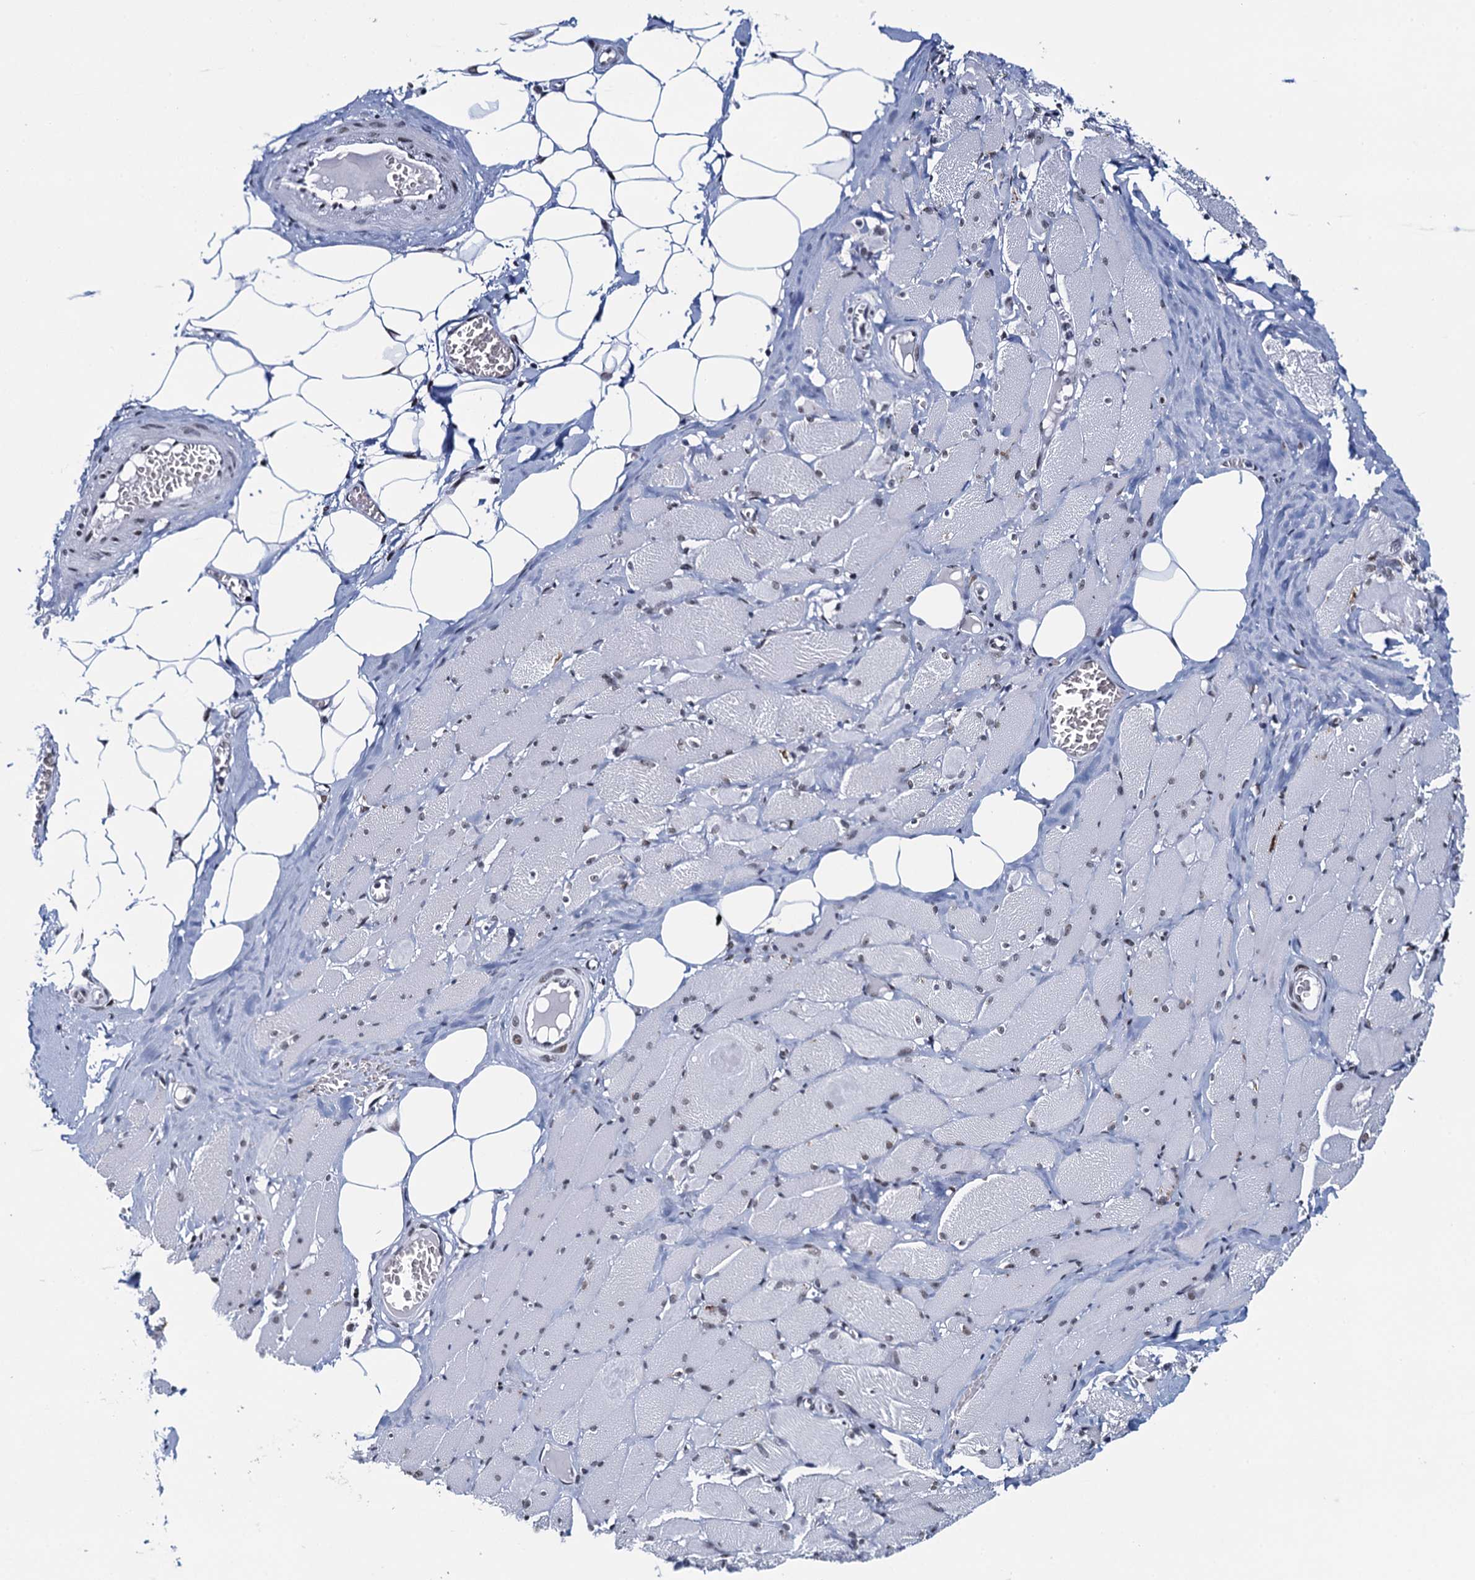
{"staining": {"intensity": "moderate", "quantity": ">75%", "location": "nuclear"}, "tissue": "skeletal muscle", "cell_type": "Myocytes", "image_type": "normal", "snomed": [{"axis": "morphology", "description": "Normal tissue, NOS"}, {"axis": "morphology", "description": "Basal cell carcinoma"}, {"axis": "topography", "description": "Skeletal muscle"}], "caption": "IHC of unremarkable human skeletal muscle displays medium levels of moderate nuclear staining in about >75% of myocytes.", "gene": "HNRNPUL2", "patient": {"sex": "female", "age": 64}}